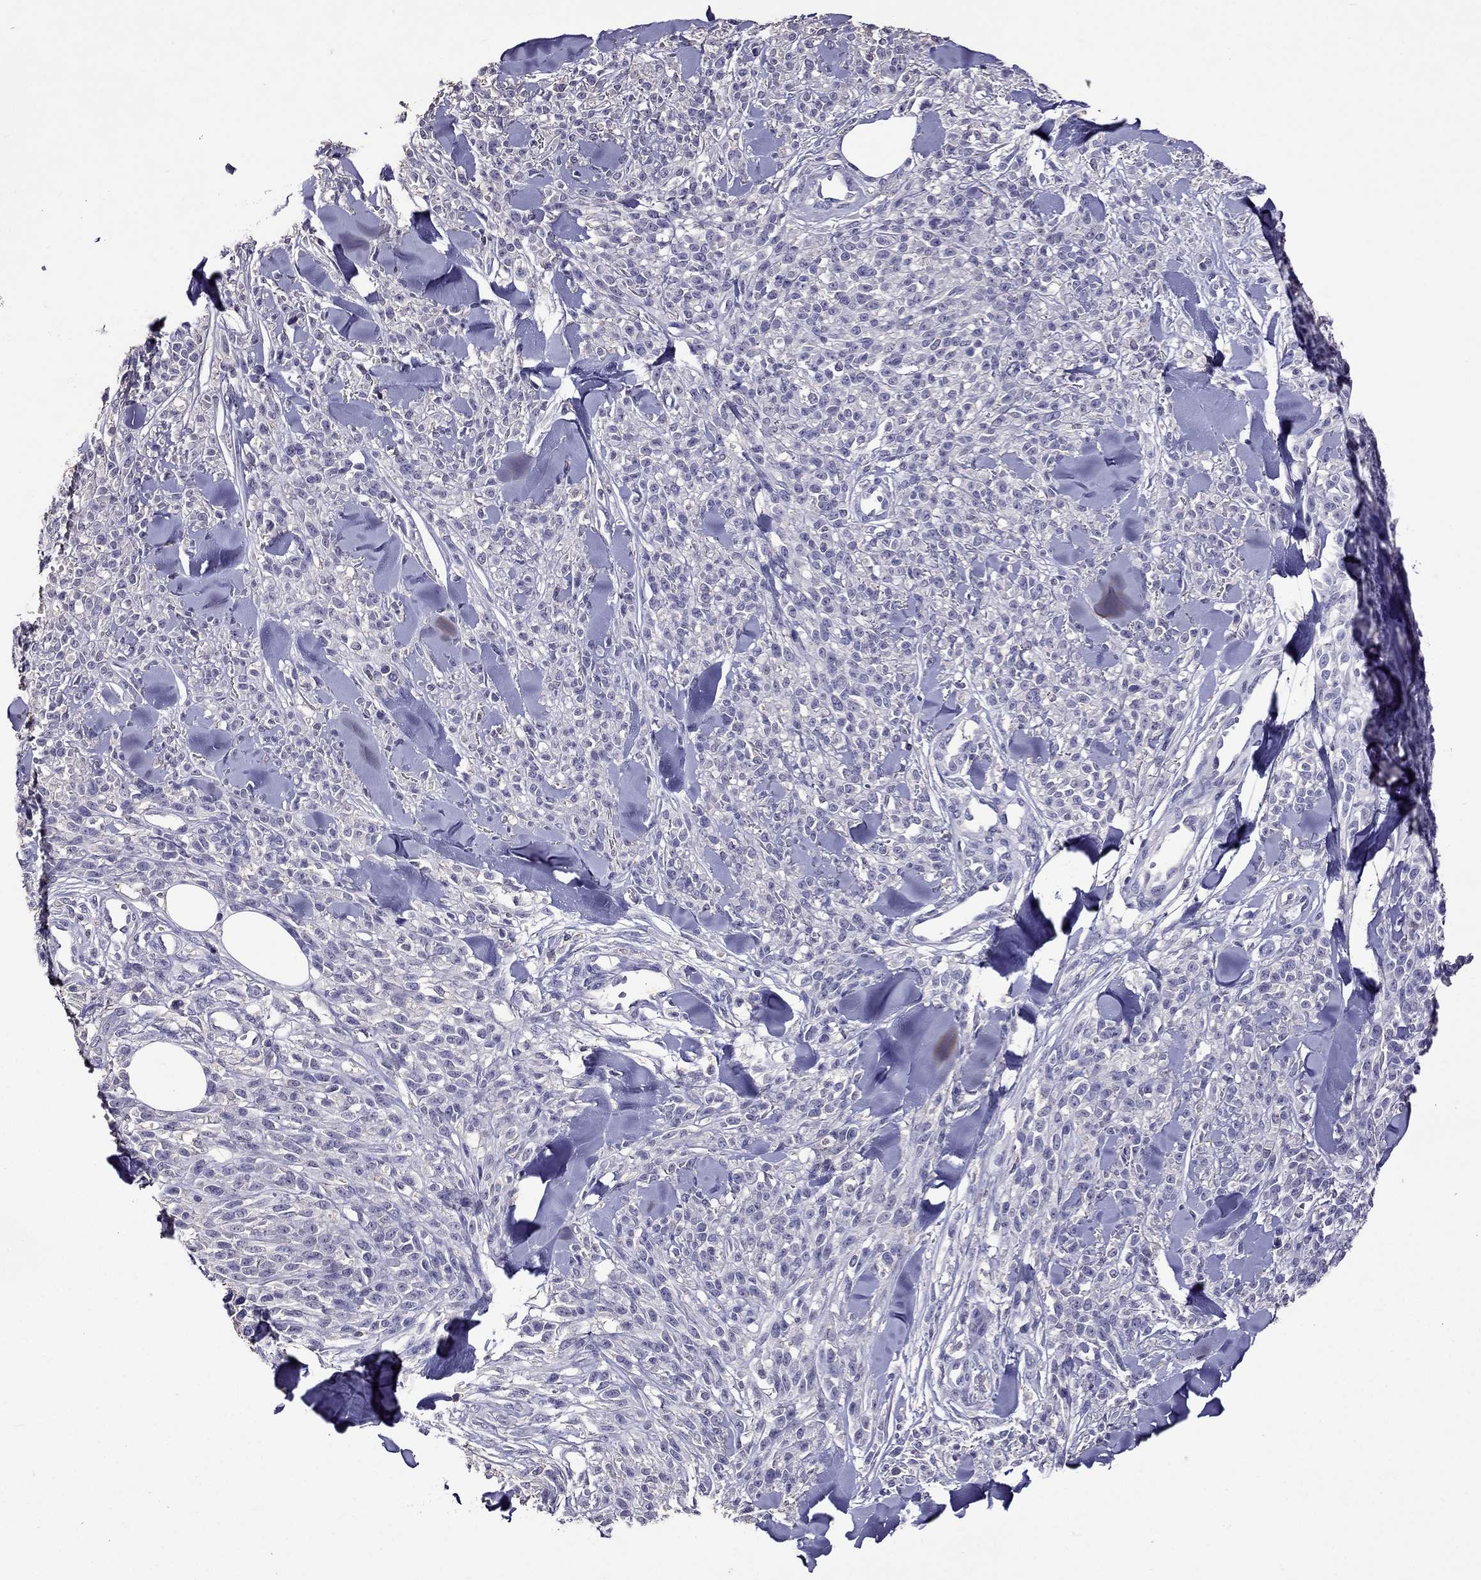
{"staining": {"intensity": "negative", "quantity": "none", "location": "none"}, "tissue": "melanoma", "cell_type": "Tumor cells", "image_type": "cancer", "snomed": [{"axis": "morphology", "description": "Malignant melanoma, NOS"}, {"axis": "topography", "description": "Skin"}, {"axis": "topography", "description": "Skin of trunk"}], "caption": "Tumor cells show no significant staining in melanoma.", "gene": "NKX3-1", "patient": {"sex": "male", "age": 74}}